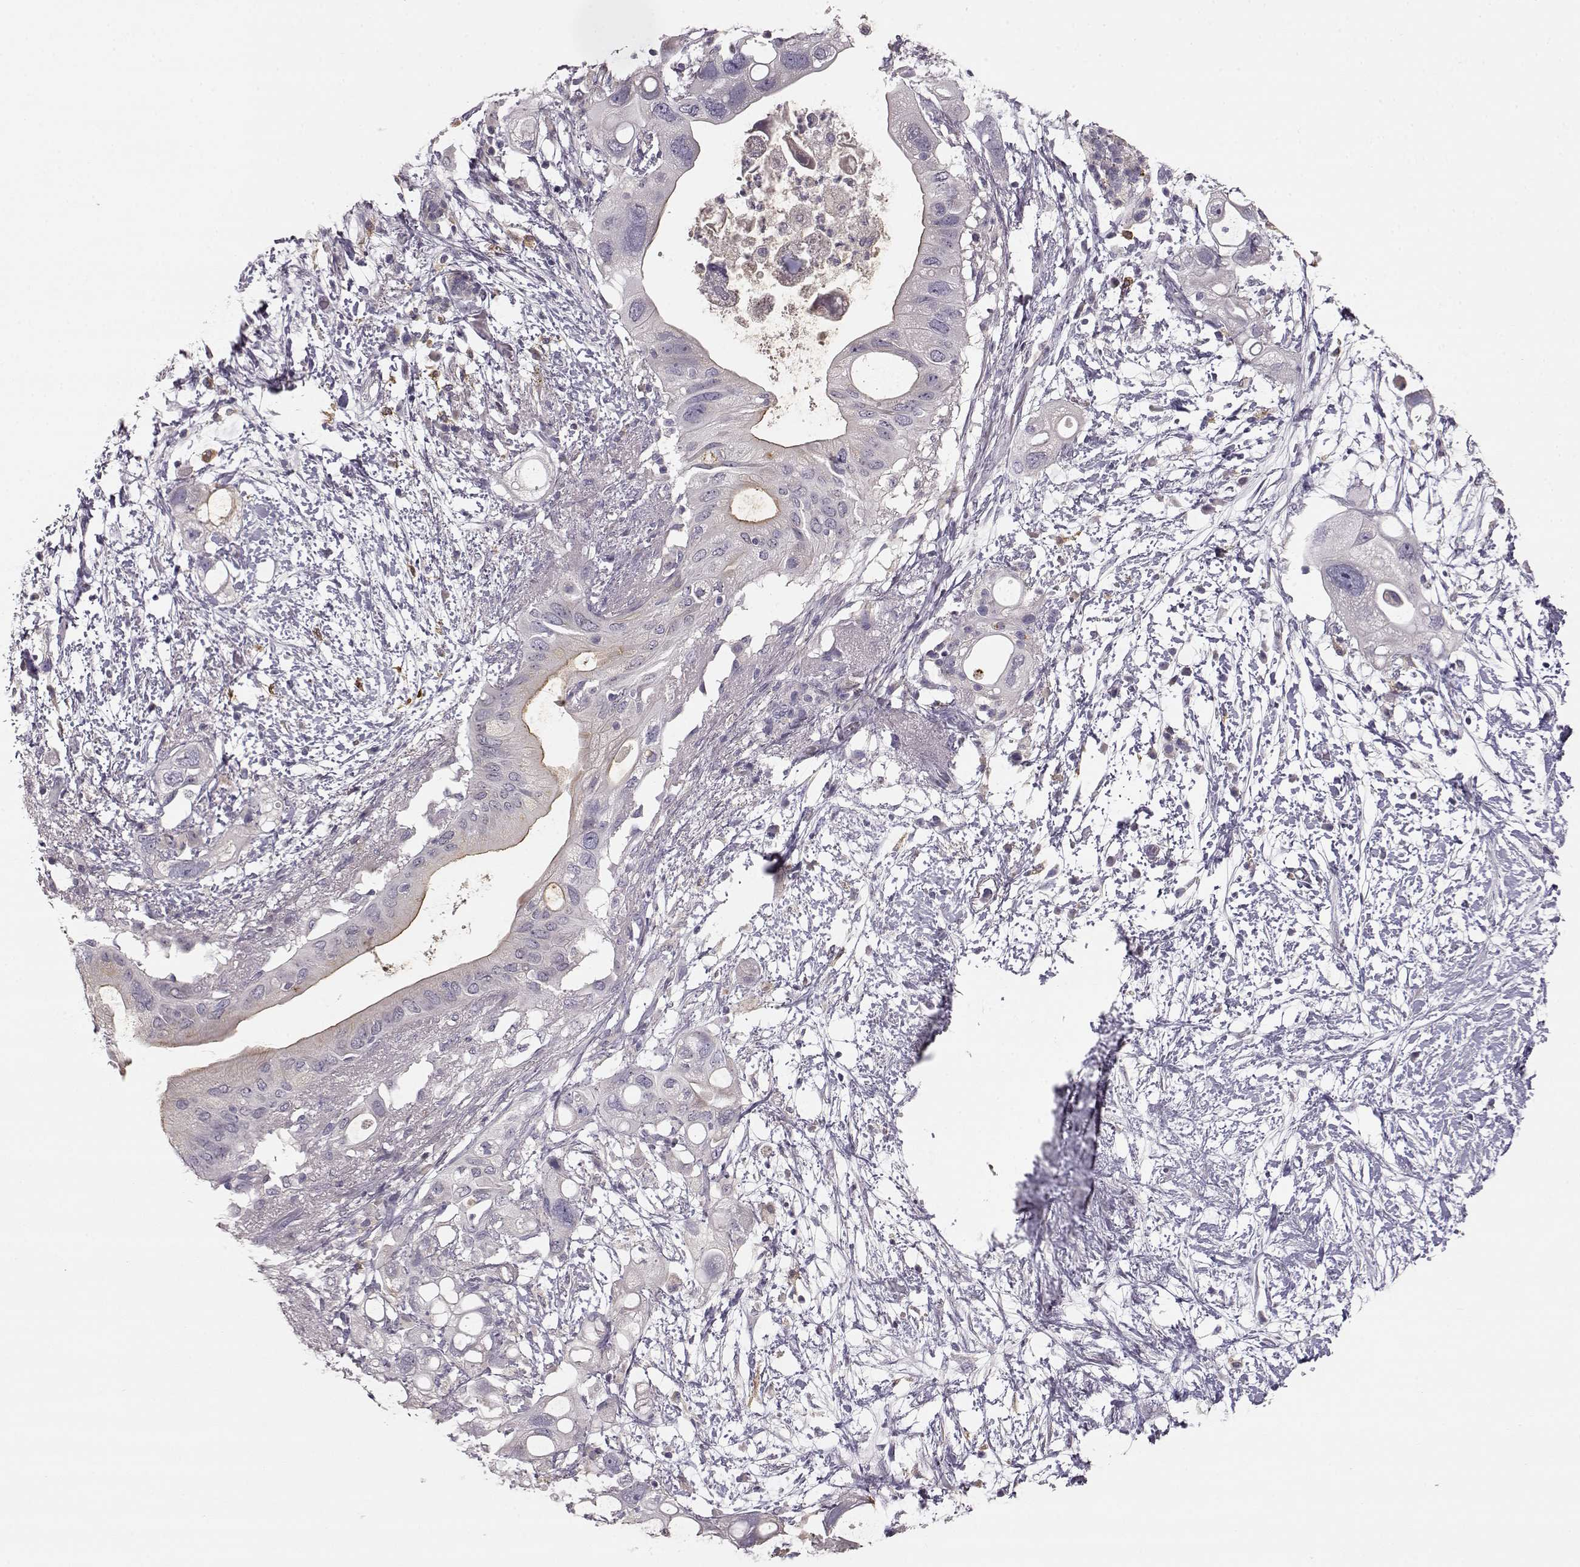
{"staining": {"intensity": "moderate", "quantity": ">75%", "location": "cytoplasmic/membranous"}, "tissue": "pancreatic cancer", "cell_type": "Tumor cells", "image_type": "cancer", "snomed": [{"axis": "morphology", "description": "Adenocarcinoma, NOS"}, {"axis": "topography", "description": "Pancreas"}], "caption": "Immunohistochemistry histopathology image of neoplastic tissue: pancreatic adenocarcinoma stained using IHC exhibits medium levels of moderate protein expression localized specifically in the cytoplasmic/membranous of tumor cells, appearing as a cytoplasmic/membranous brown color.", "gene": "GHR", "patient": {"sex": "female", "age": 72}}